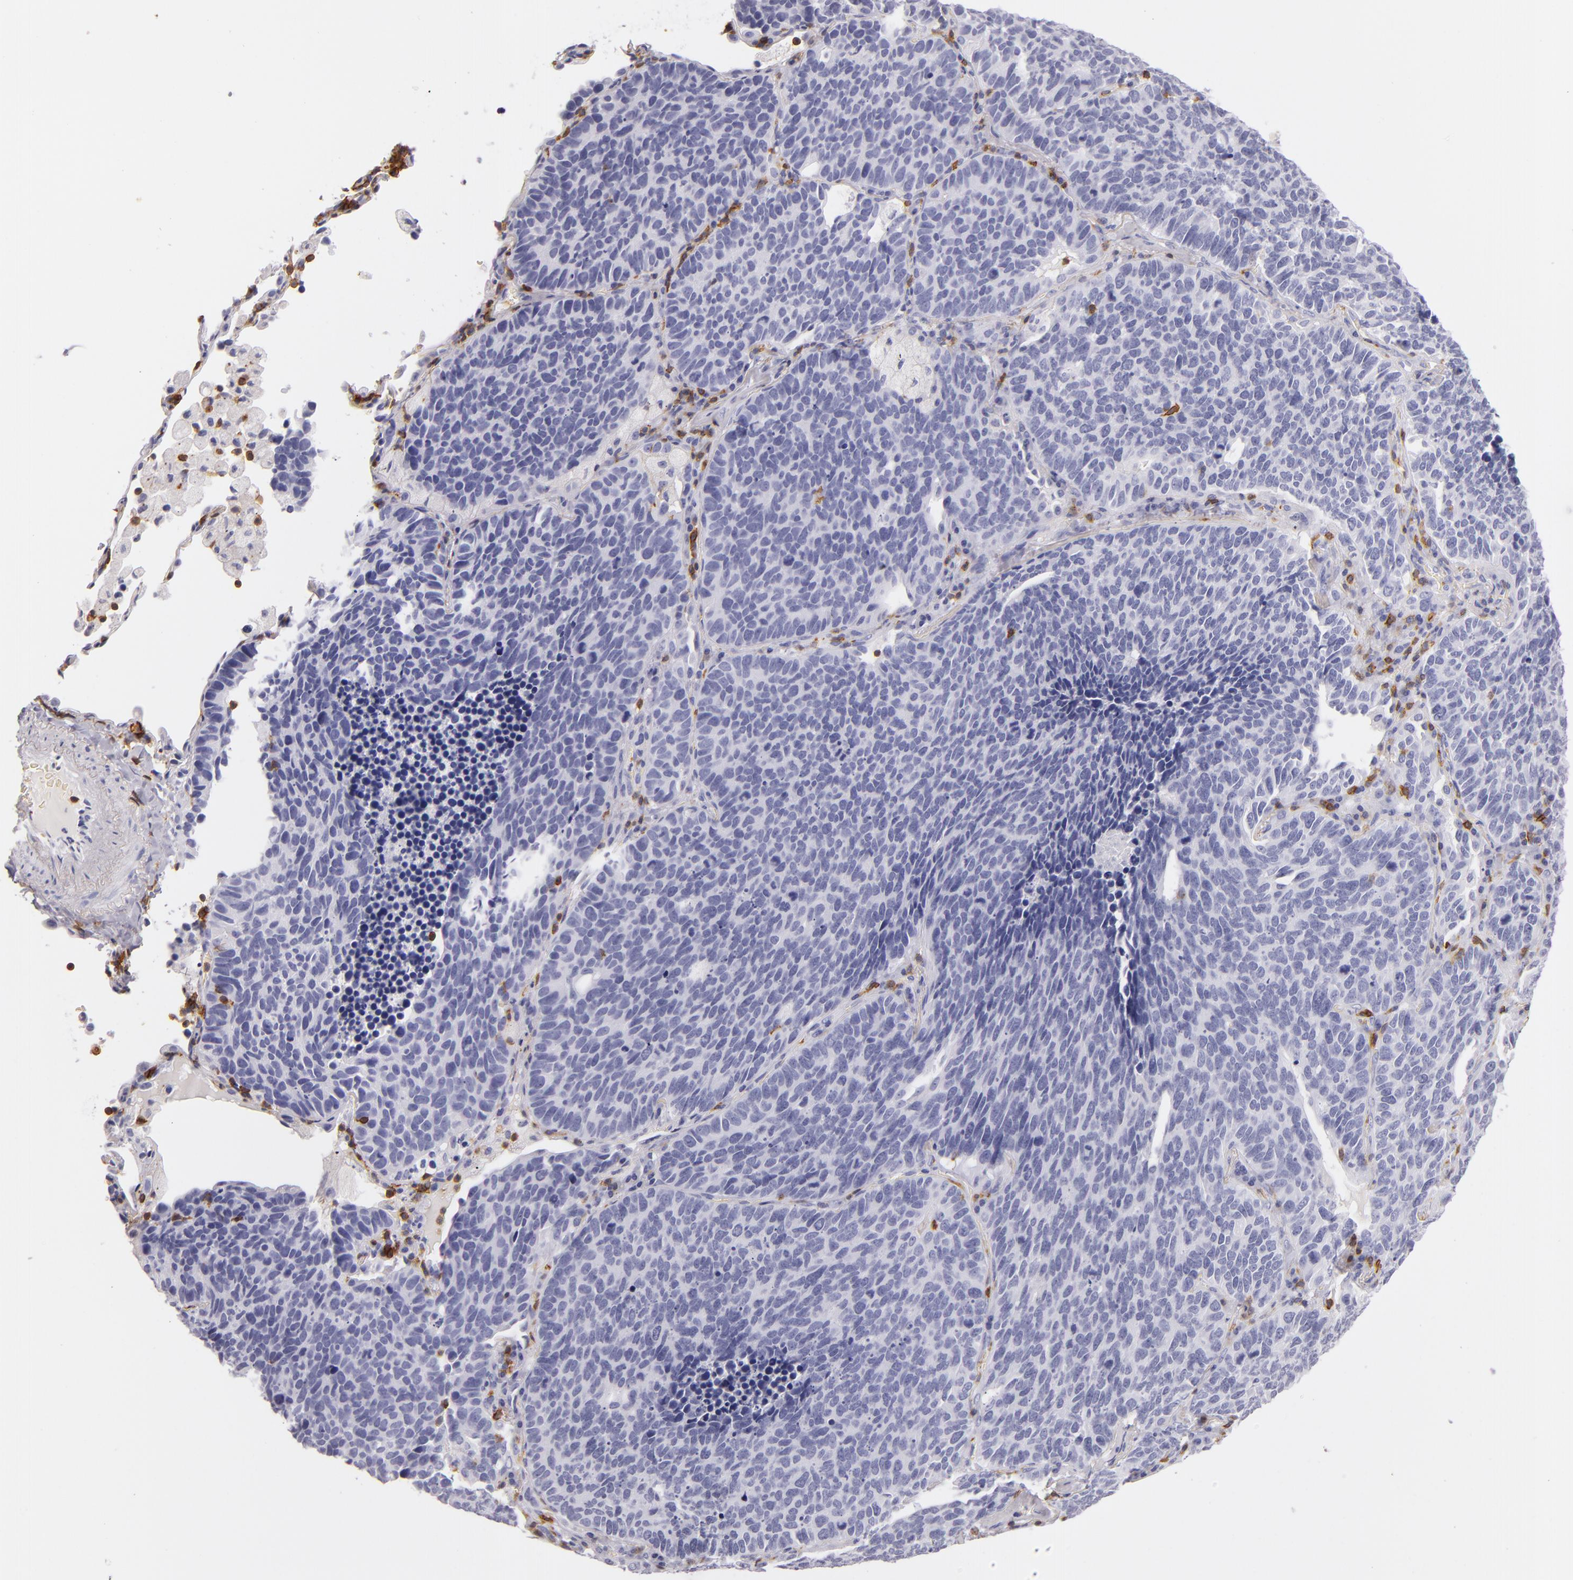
{"staining": {"intensity": "negative", "quantity": "none", "location": "none"}, "tissue": "lung cancer", "cell_type": "Tumor cells", "image_type": "cancer", "snomed": [{"axis": "morphology", "description": "Neoplasm, malignant, NOS"}, {"axis": "topography", "description": "Lung"}], "caption": "There is no significant staining in tumor cells of lung malignant neoplasm.", "gene": "LAT", "patient": {"sex": "female", "age": 75}}